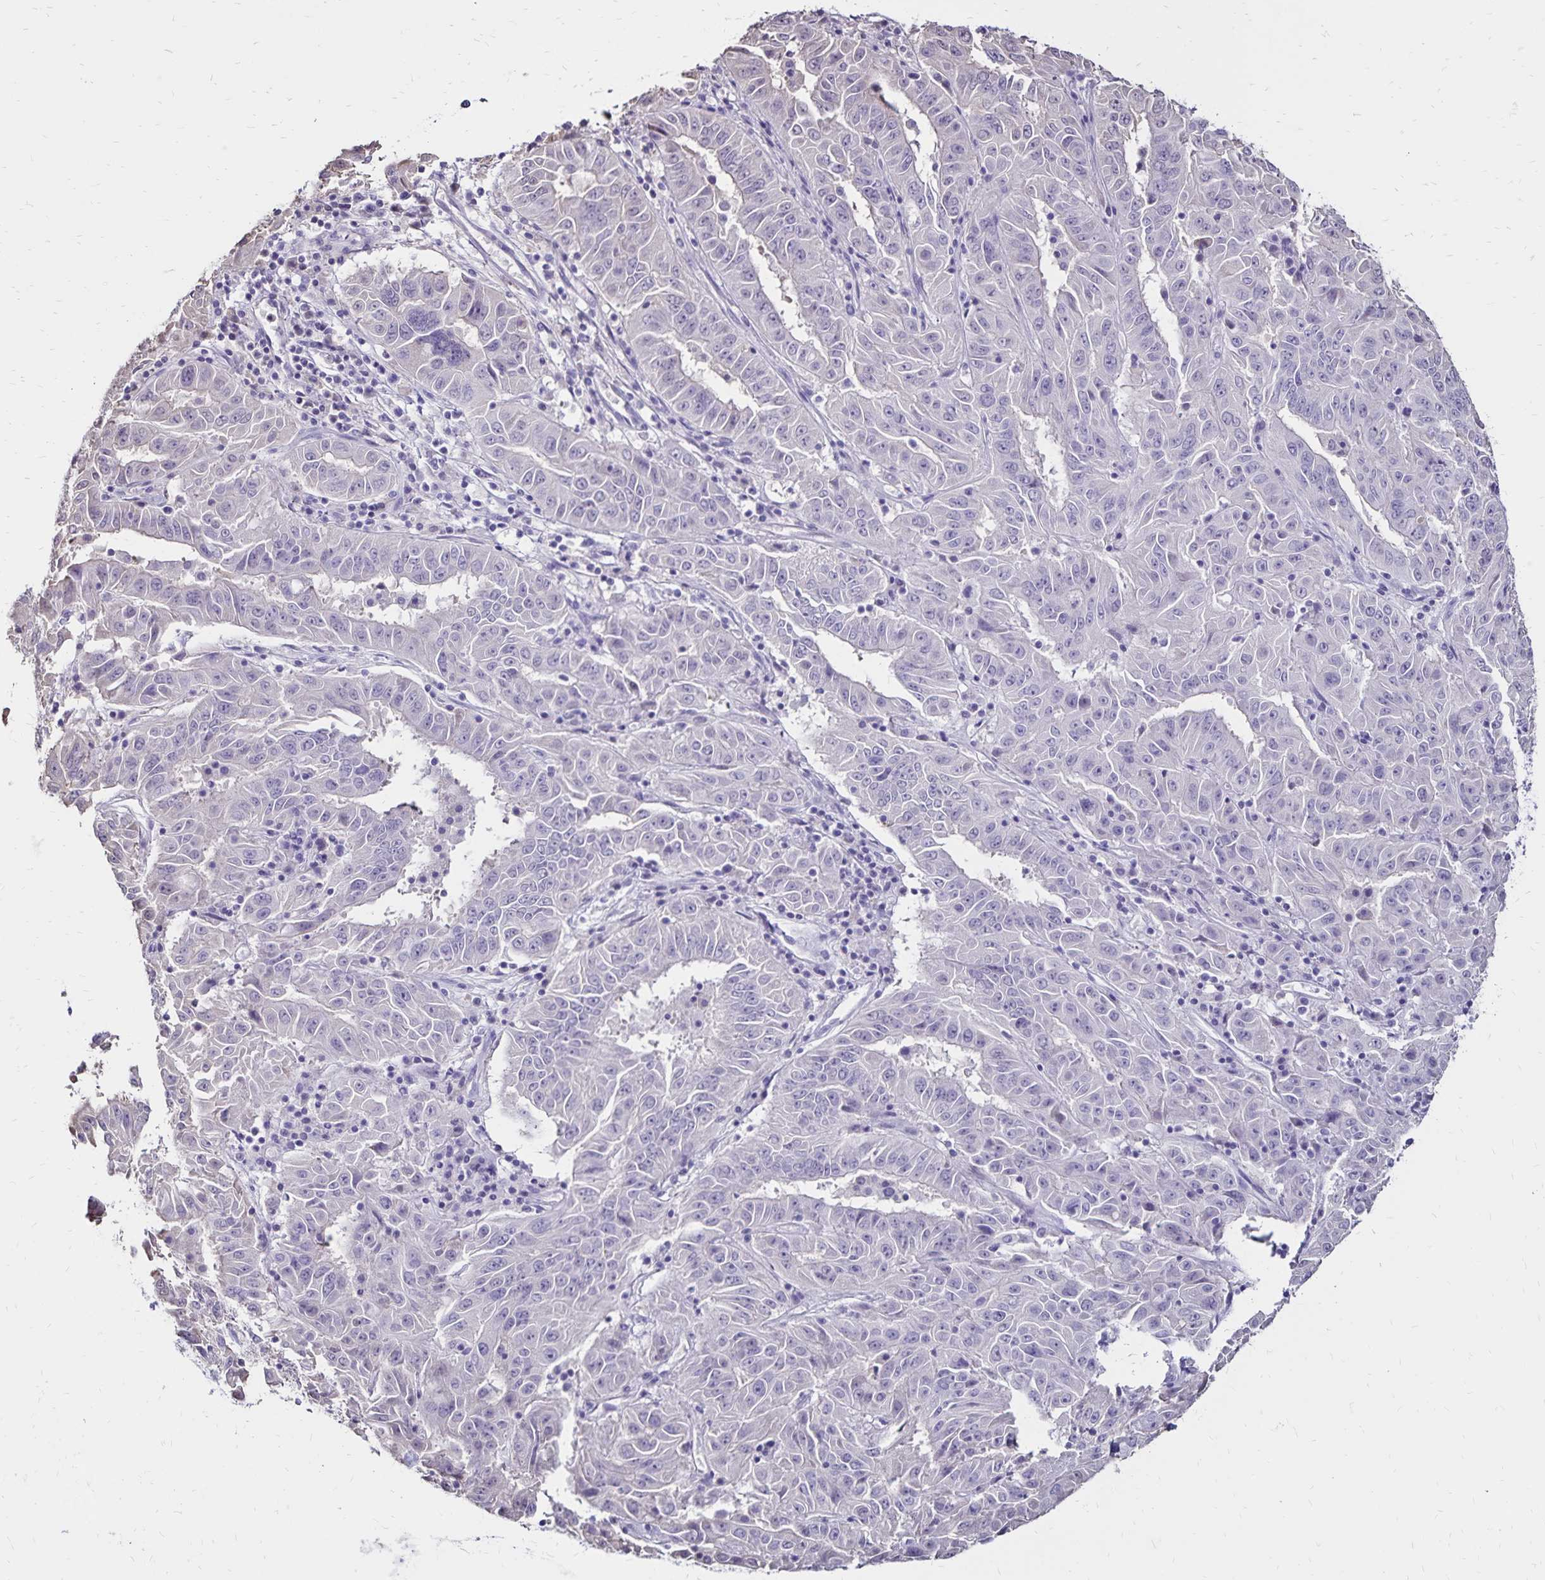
{"staining": {"intensity": "negative", "quantity": "none", "location": "none"}, "tissue": "pancreatic cancer", "cell_type": "Tumor cells", "image_type": "cancer", "snomed": [{"axis": "morphology", "description": "Adenocarcinoma, NOS"}, {"axis": "topography", "description": "Pancreas"}], "caption": "IHC of pancreatic adenocarcinoma demonstrates no staining in tumor cells. (Brightfield microscopy of DAB (3,3'-diaminobenzidine) IHC at high magnification).", "gene": "SH3GL3", "patient": {"sex": "male", "age": 63}}